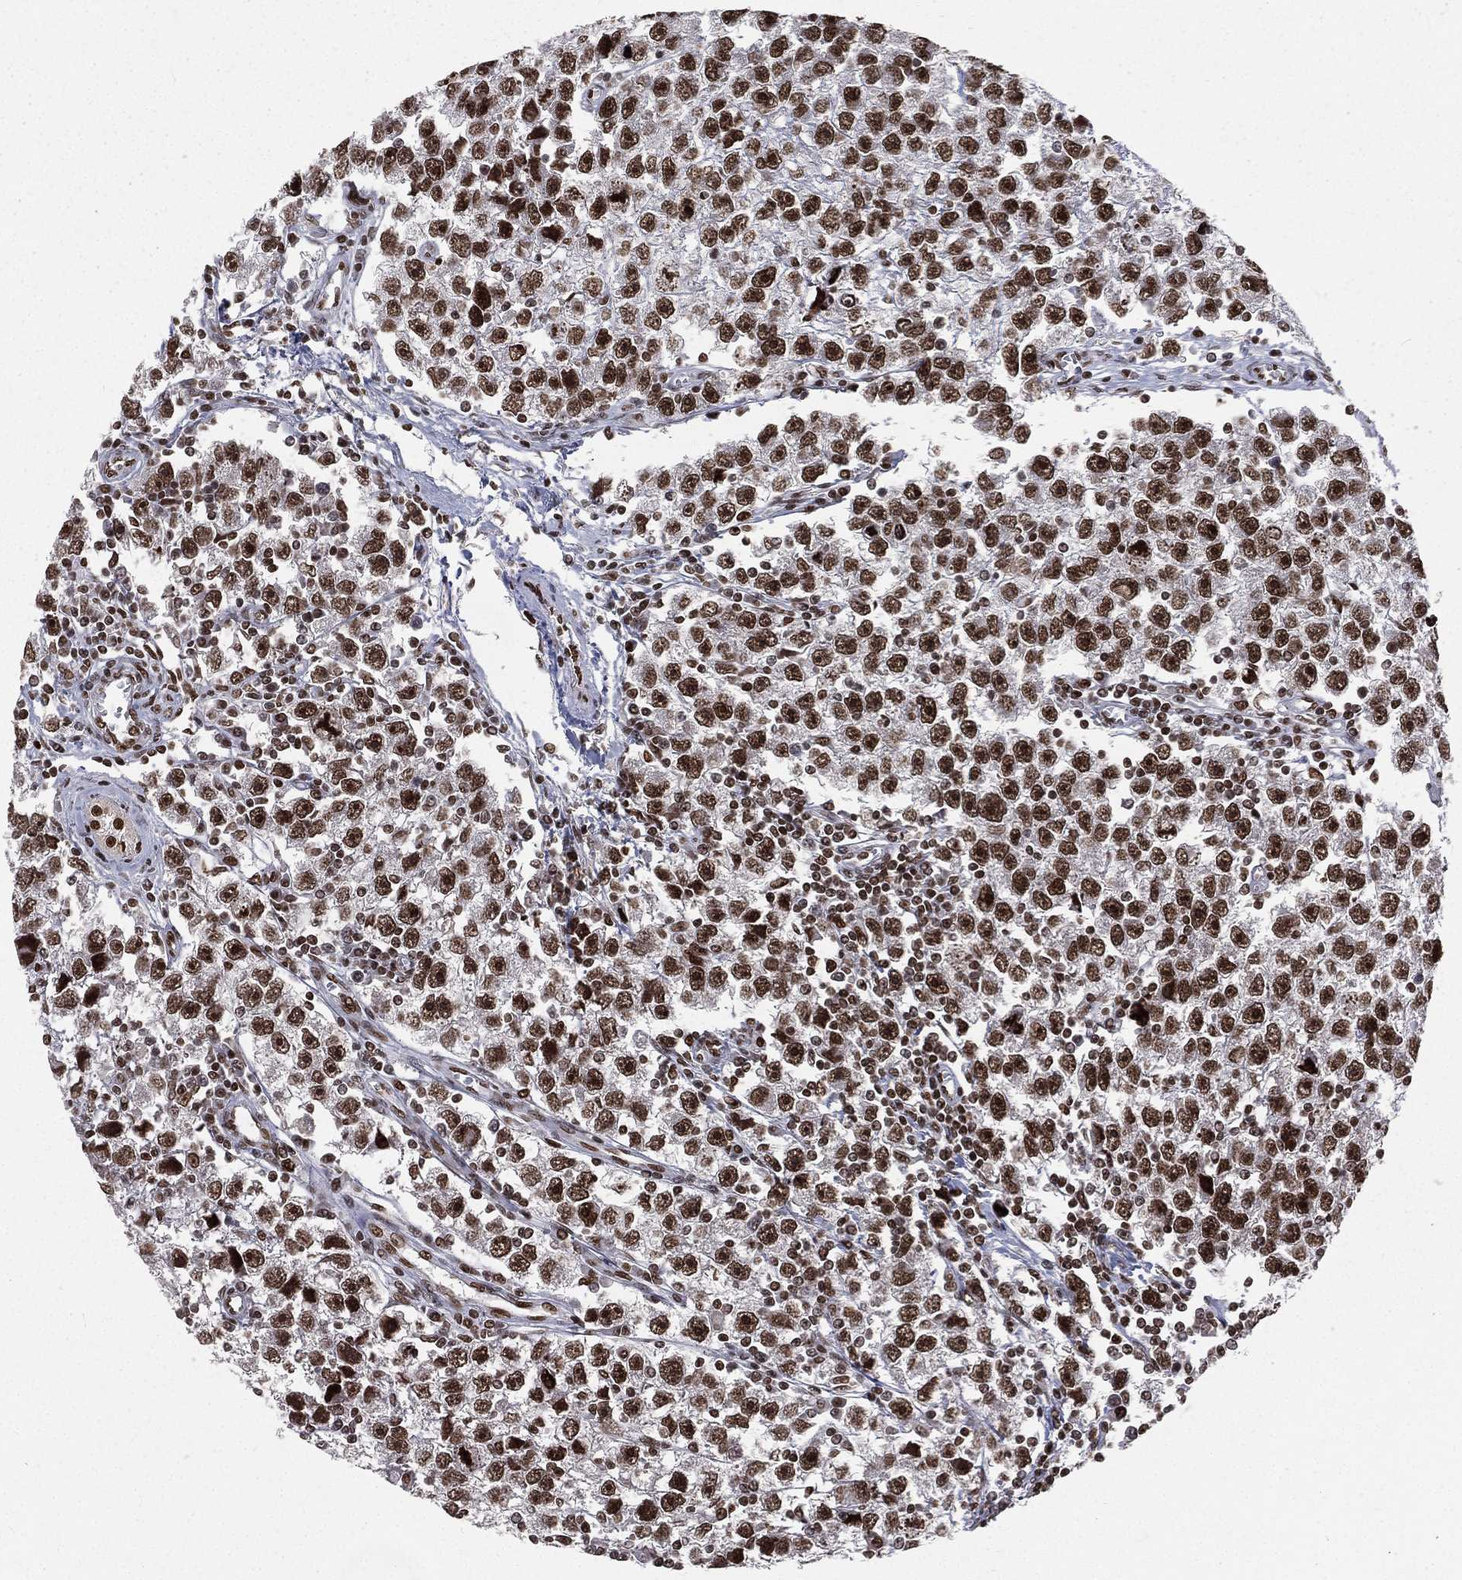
{"staining": {"intensity": "strong", "quantity": ">75%", "location": "nuclear"}, "tissue": "testis cancer", "cell_type": "Tumor cells", "image_type": "cancer", "snomed": [{"axis": "morphology", "description": "Seminoma, NOS"}, {"axis": "topography", "description": "Testis"}], "caption": "Immunohistochemistry image of human testis cancer stained for a protein (brown), which exhibits high levels of strong nuclear expression in approximately >75% of tumor cells.", "gene": "POLB", "patient": {"sex": "male", "age": 30}}